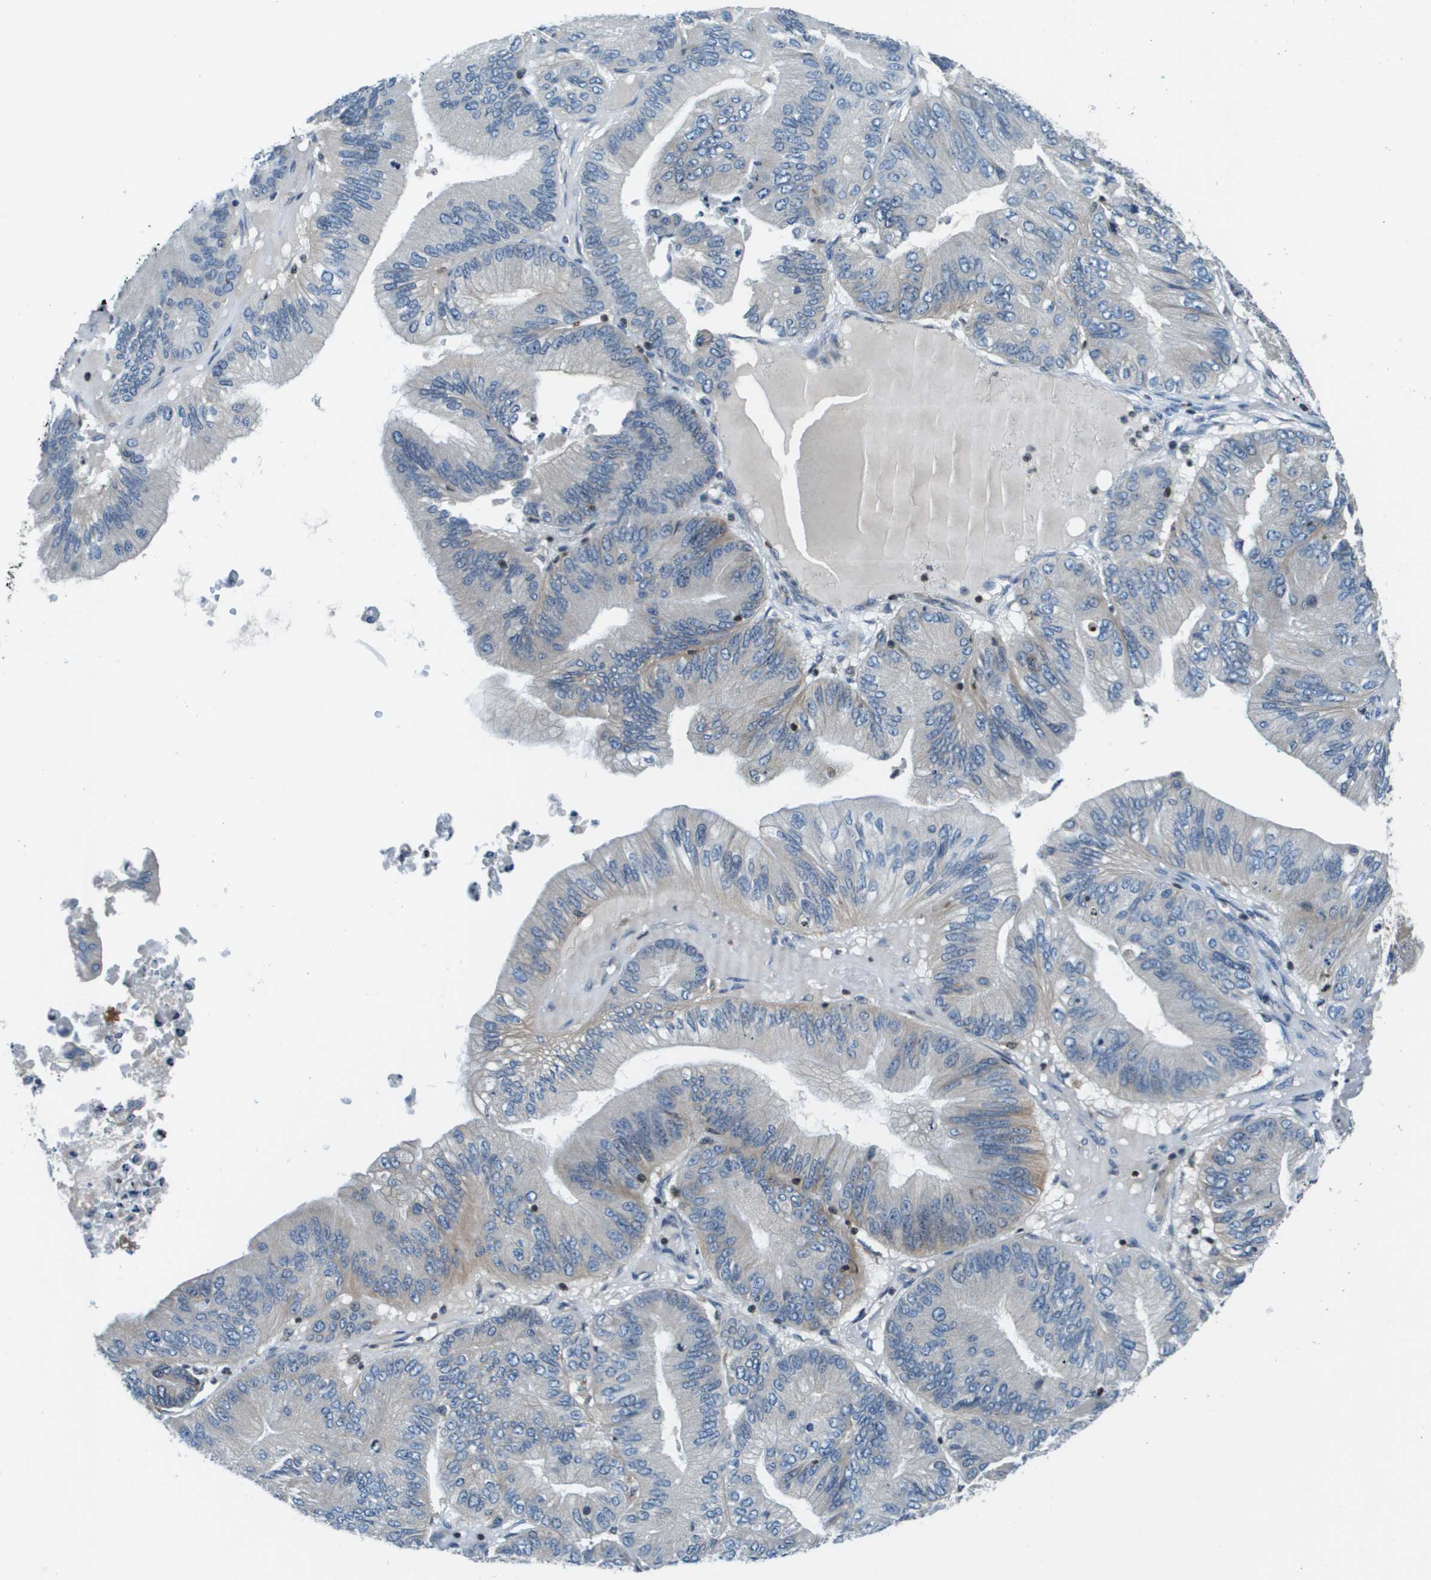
{"staining": {"intensity": "negative", "quantity": "none", "location": "none"}, "tissue": "ovarian cancer", "cell_type": "Tumor cells", "image_type": "cancer", "snomed": [{"axis": "morphology", "description": "Cystadenocarcinoma, mucinous, NOS"}, {"axis": "topography", "description": "Ovary"}], "caption": "A histopathology image of ovarian cancer (mucinous cystadenocarcinoma) stained for a protein exhibits no brown staining in tumor cells.", "gene": "ESYT1", "patient": {"sex": "female", "age": 61}}